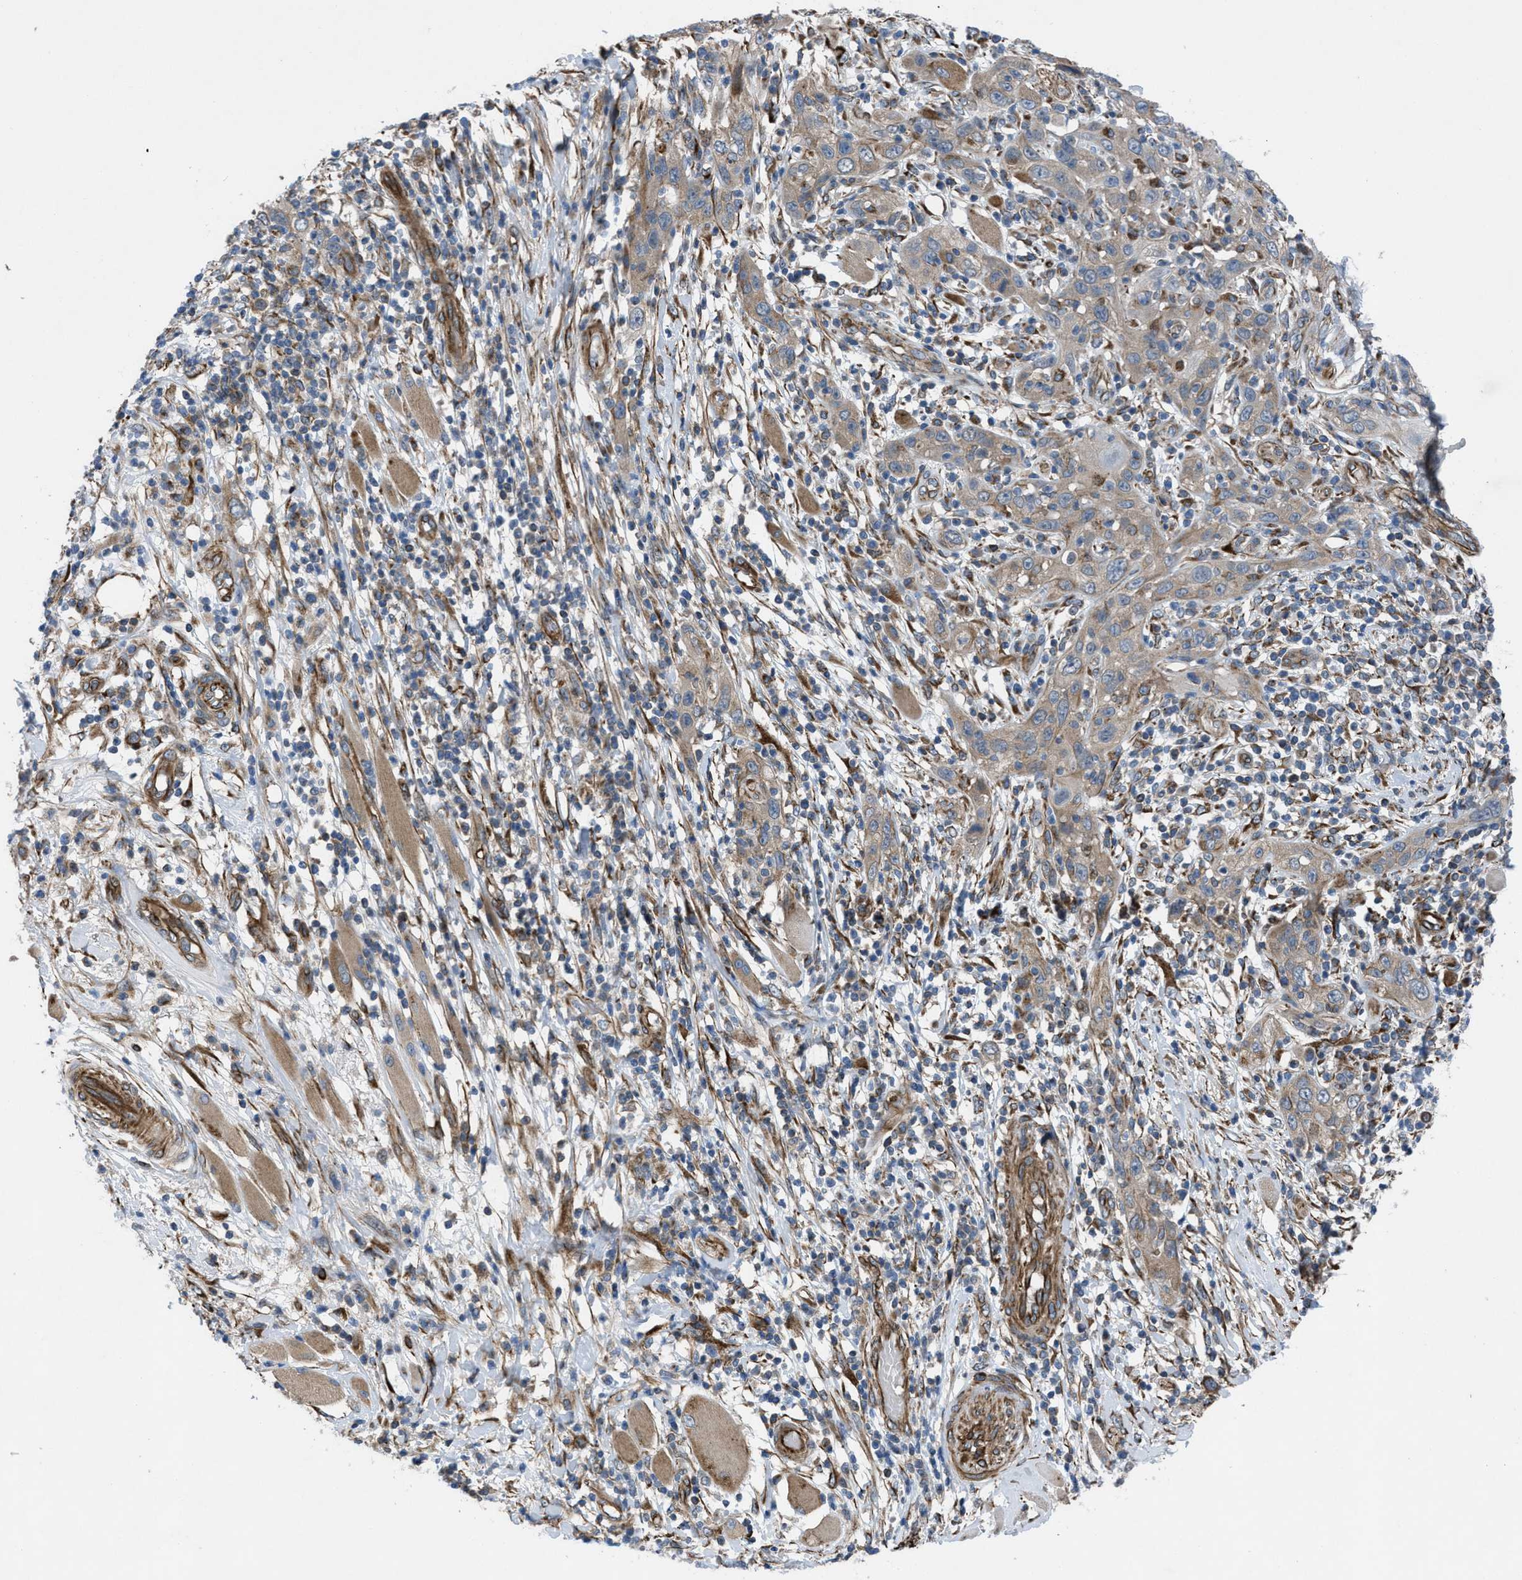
{"staining": {"intensity": "weak", "quantity": "25%-75%", "location": "cytoplasmic/membranous"}, "tissue": "skin cancer", "cell_type": "Tumor cells", "image_type": "cancer", "snomed": [{"axis": "morphology", "description": "Squamous cell carcinoma, NOS"}, {"axis": "topography", "description": "Skin"}], "caption": "Immunohistochemical staining of human skin cancer displays low levels of weak cytoplasmic/membranous protein staining in approximately 25%-75% of tumor cells.", "gene": "SLC6A9", "patient": {"sex": "female", "age": 88}}